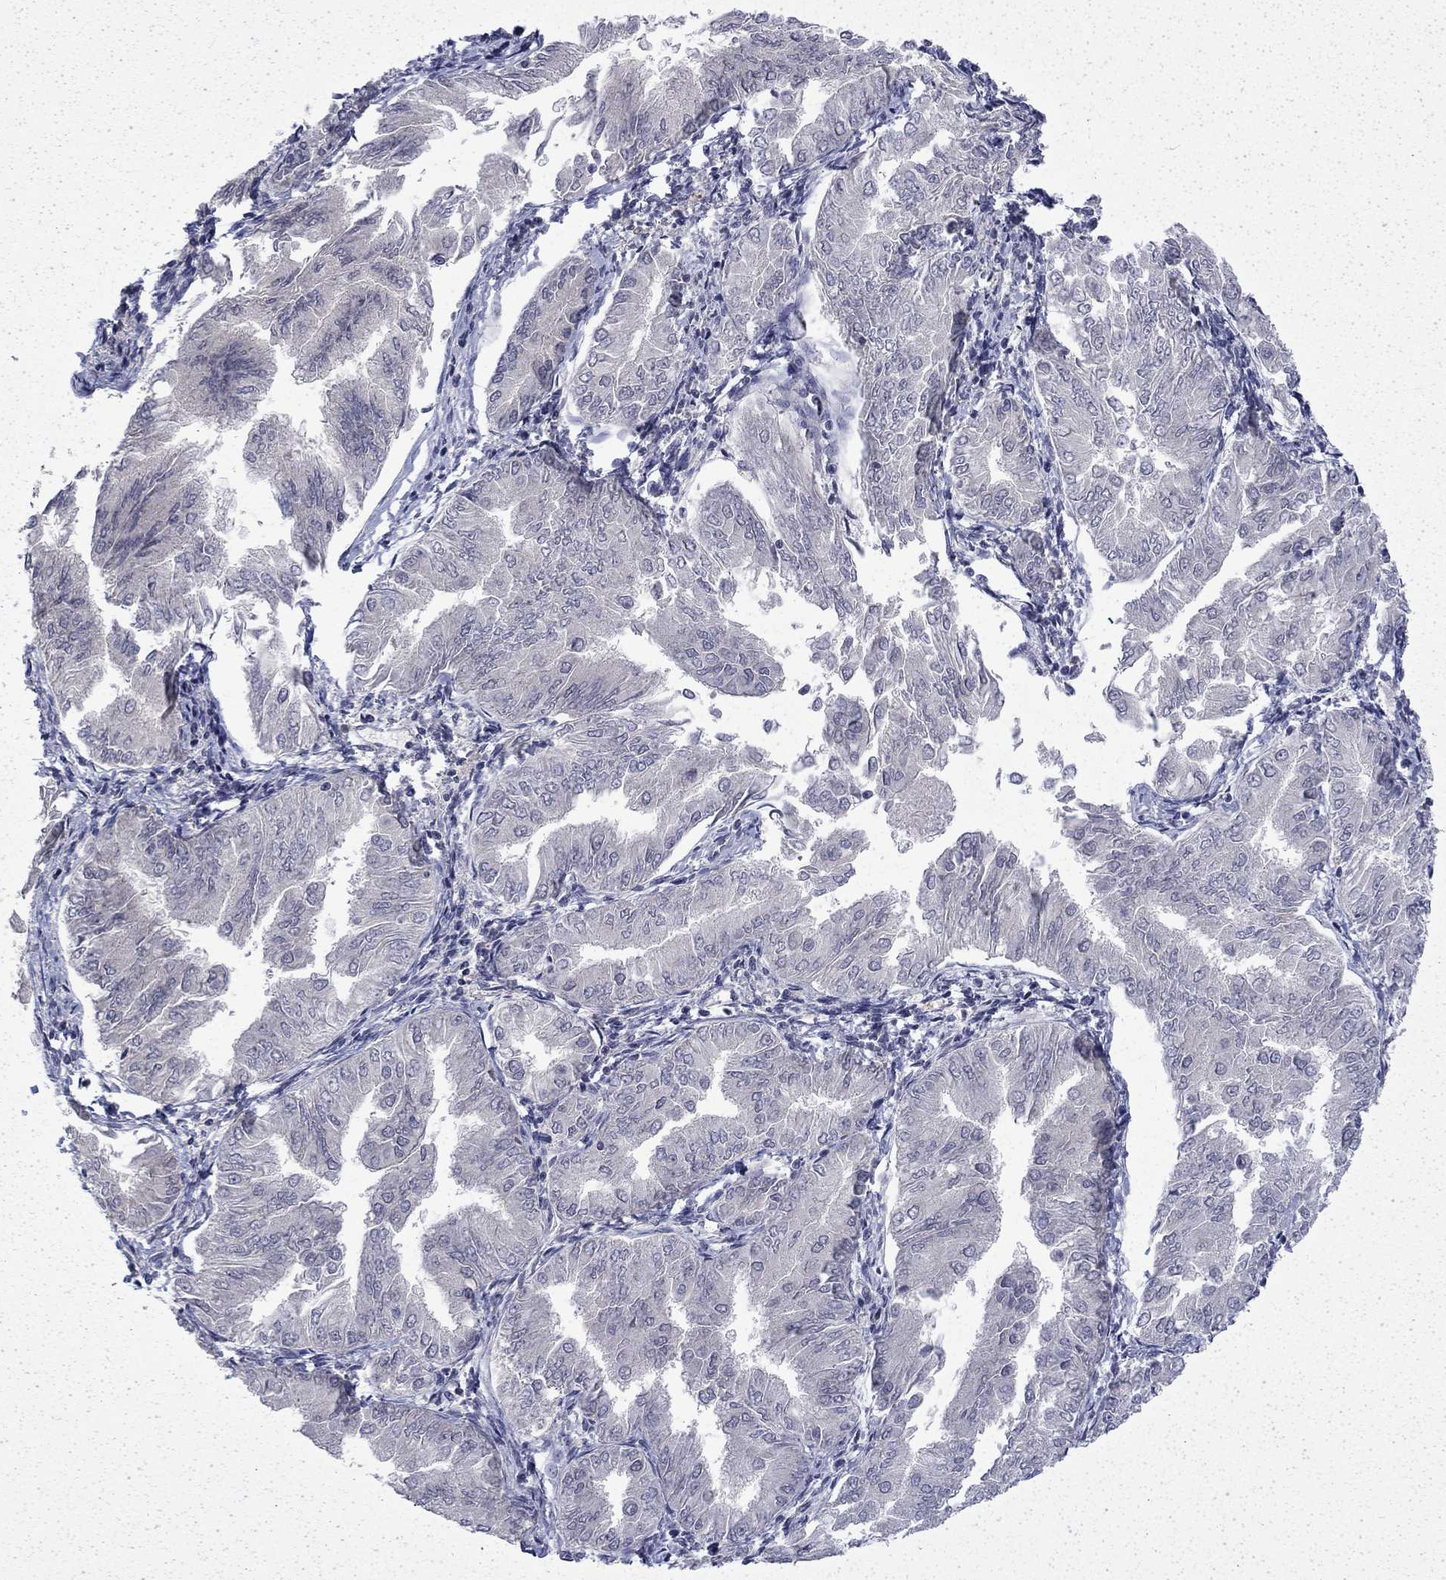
{"staining": {"intensity": "negative", "quantity": "none", "location": "none"}, "tissue": "endometrial cancer", "cell_type": "Tumor cells", "image_type": "cancer", "snomed": [{"axis": "morphology", "description": "Adenocarcinoma, NOS"}, {"axis": "topography", "description": "Endometrium"}], "caption": "There is no significant expression in tumor cells of endometrial cancer (adenocarcinoma). The staining is performed using DAB brown chromogen with nuclei counter-stained in using hematoxylin.", "gene": "CHAT", "patient": {"sex": "female", "age": 53}}